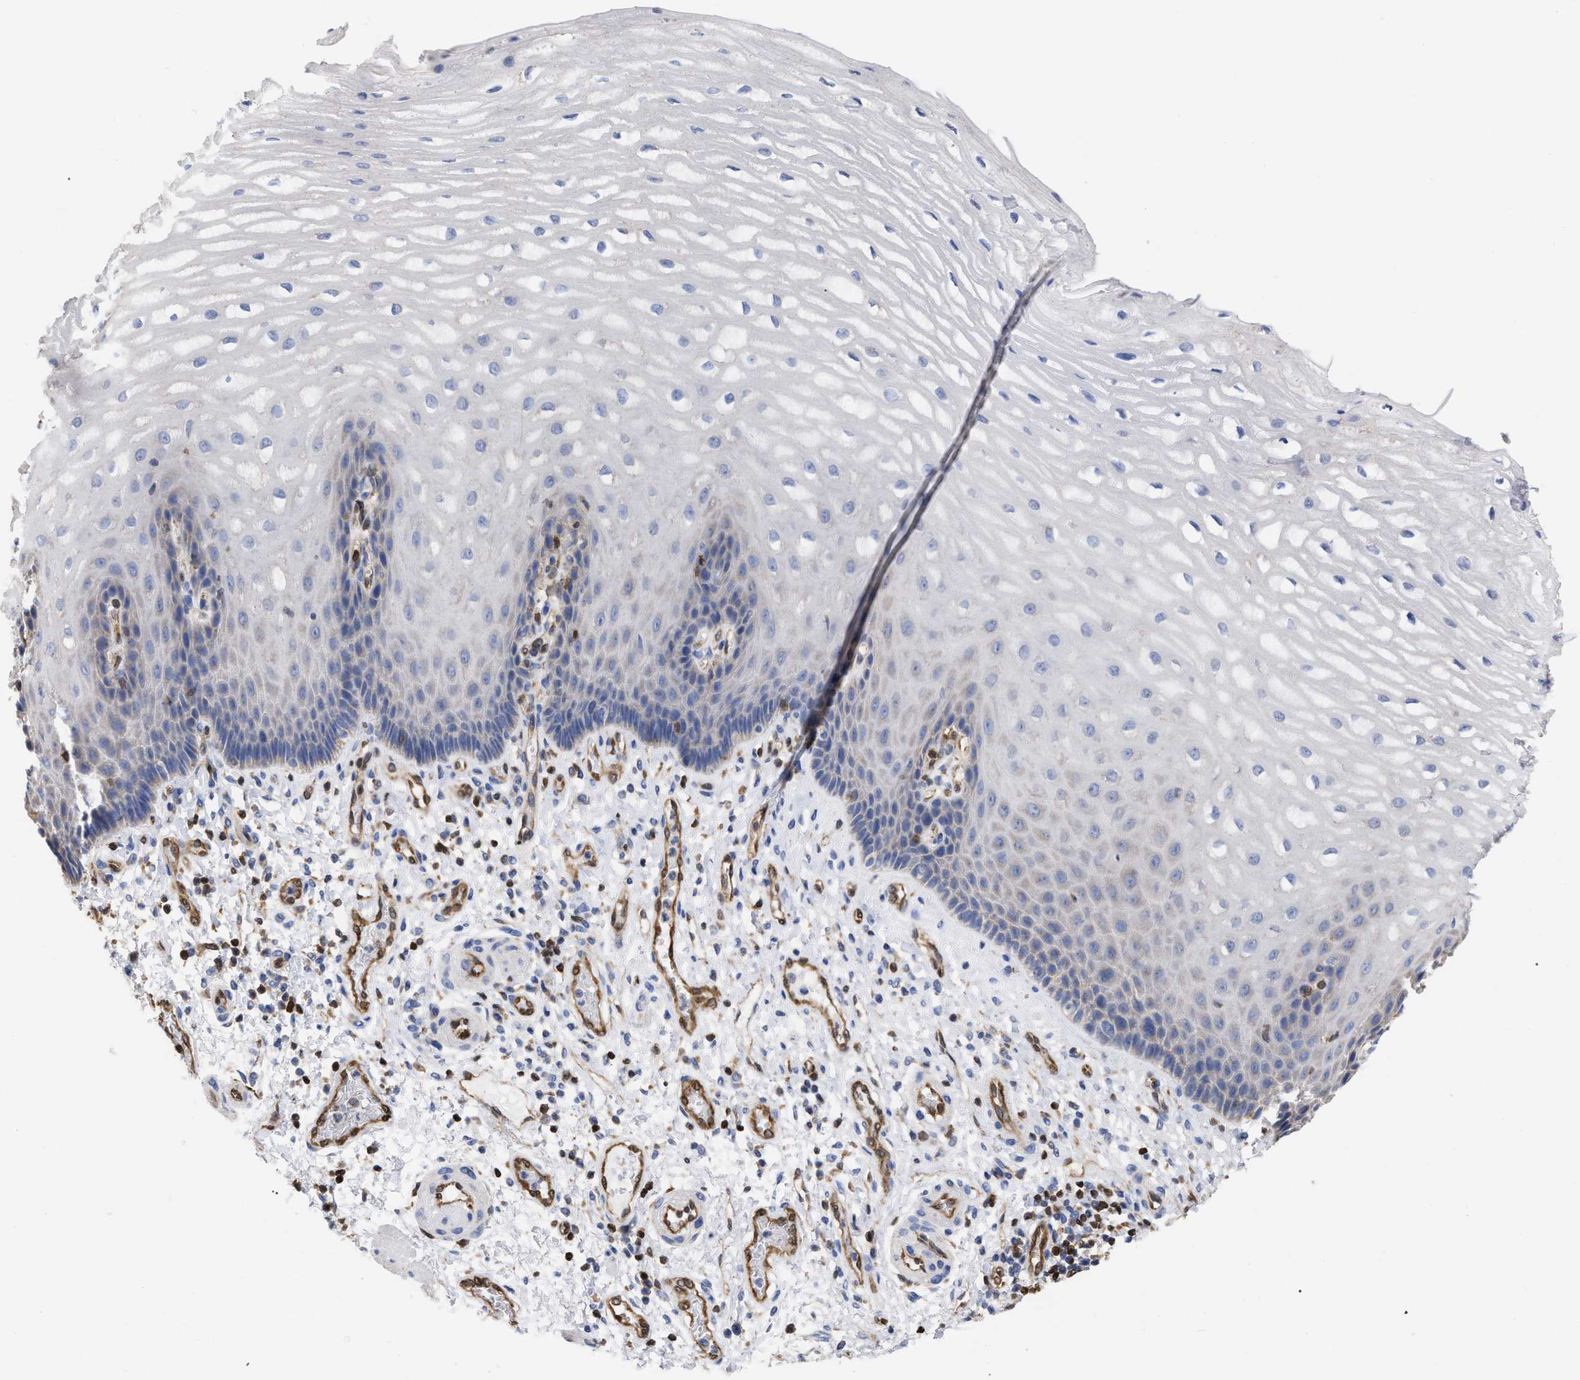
{"staining": {"intensity": "negative", "quantity": "none", "location": "none"}, "tissue": "esophagus", "cell_type": "Squamous epithelial cells", "image_type": "normal", "snomed": [{"axis": "morphology", "description": "Normal tissue, NOS"}, {"axis": "topography", "description": "Esophagus"}], "caption": "A micrograph of esophagus stained for a protein demonstrates no brown staining in squamous epithelial cells.", "gene": "GIMAP4", "patient": {"sex": "male", "age": 54}}